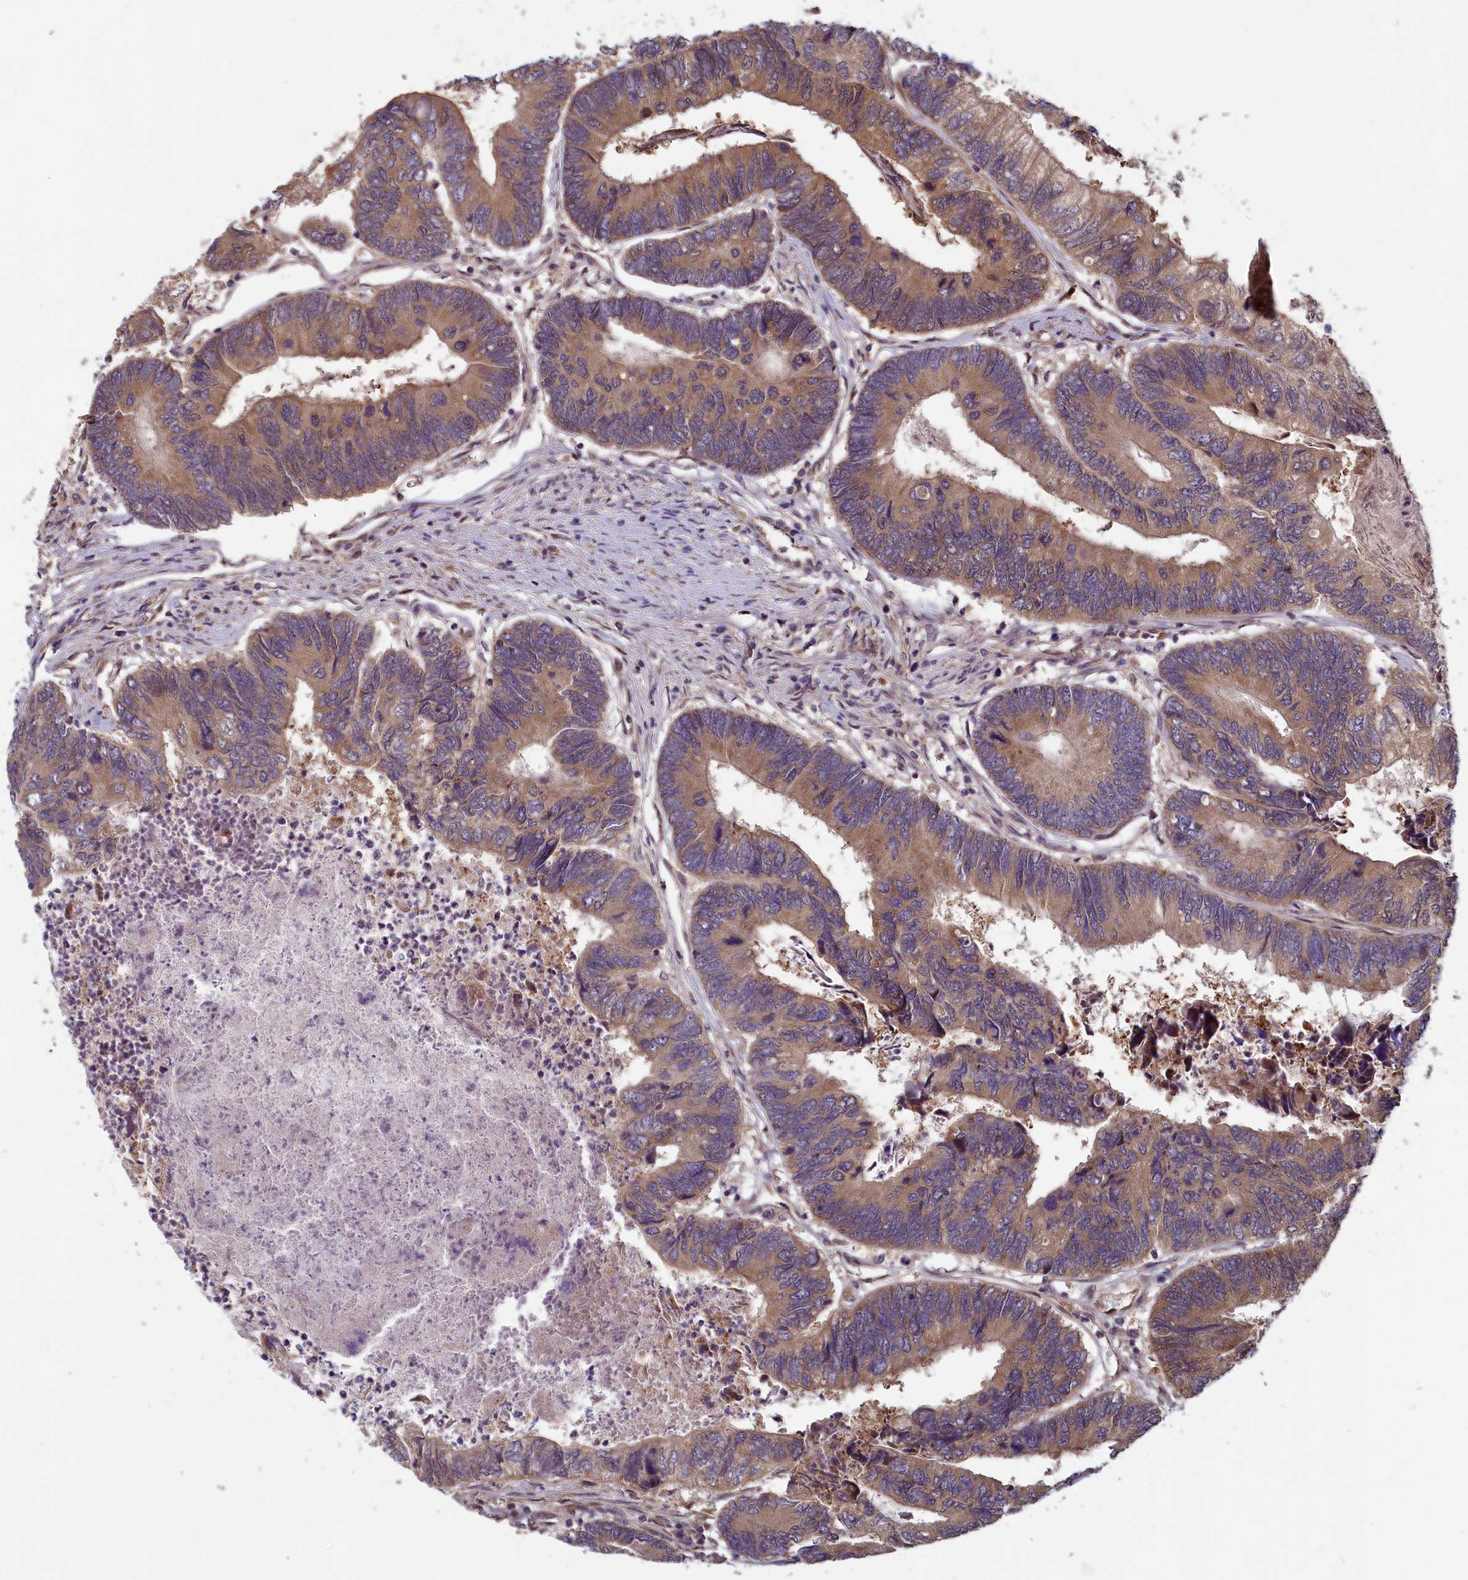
{"staining": {"intensity": "moderate", "quantity": ">75%", "location": "cytoplasmic/membranous"}, "tissue": "colorectal cancer", "cell_type": "Tumor cells", "image_type": "cancer", "snomed": [{"axis": "morphology", "description": "Adenocarcinoma, NOS"}, {"axis": "topography", "description": "Colon"}], "caption": "A histopathology image of human colorectal adenocarcinoma stained for a protein demonstrates moderate cytoplasmic/membranous brown staining in tumor cells. Ihc stains the protein in brown and the nuclei are stained blue.", "gene": "CCDC15", "patient": {"sex": "female", "age": 67}}